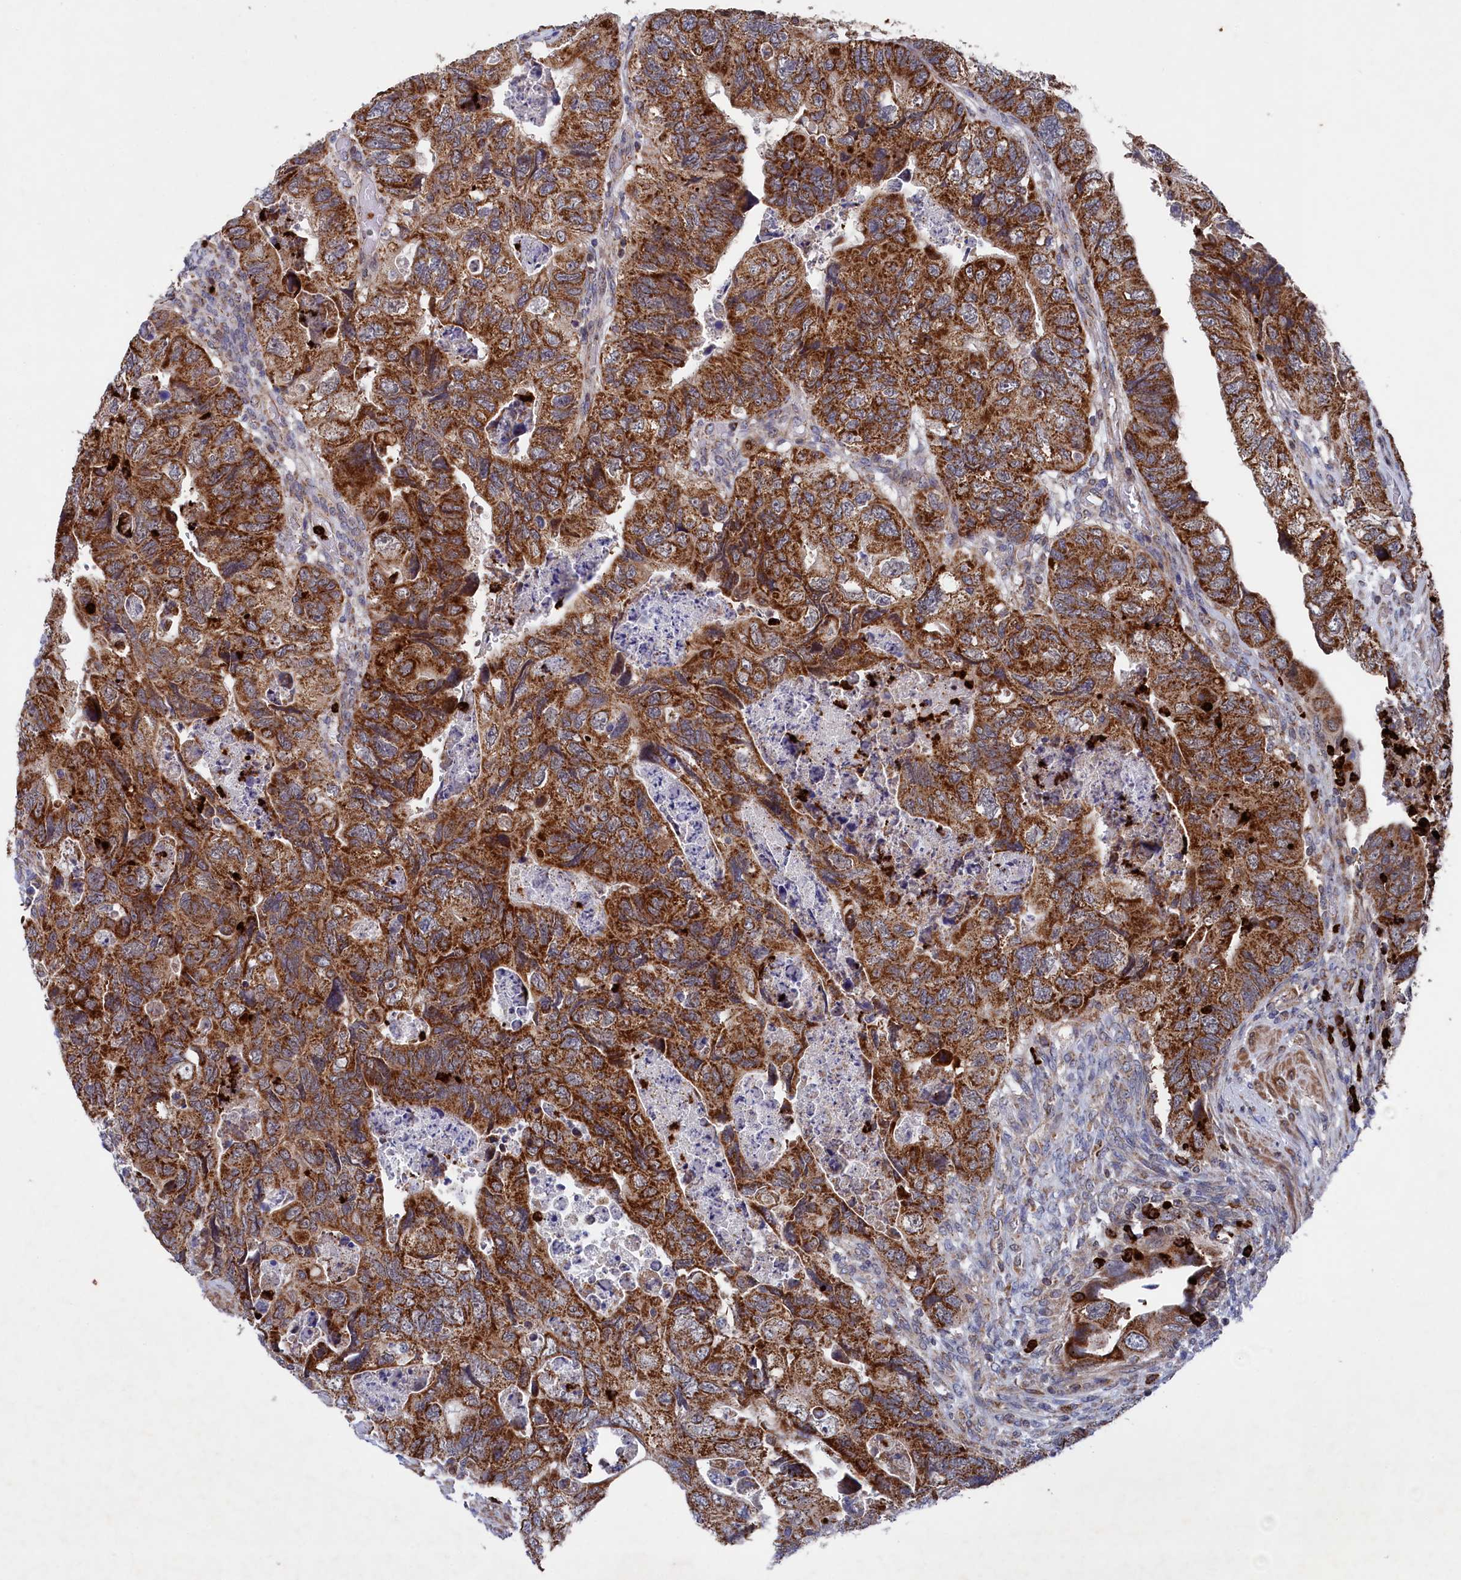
{"staining": {"intensity": "strong", "quantity": ">75%", "location": "cytoplasmic/membranous"}, "tissue": "colorectal cancer", "cell_type": "Tumor cells", "image_type": "cancer", "snomed": [{"axis": "morphology", "description": "Adenocarcinoma, NOS"}, {"axis": "topography", "description": "Rectum"}], "caption": "Adenocarcinoma (colorectal) tissue reveals strong cytoplasmic/membranous expression in approximately >75% of tumor cells", "gene": "CHCHD1", "patient": {"sex": "male", "age": 63}}